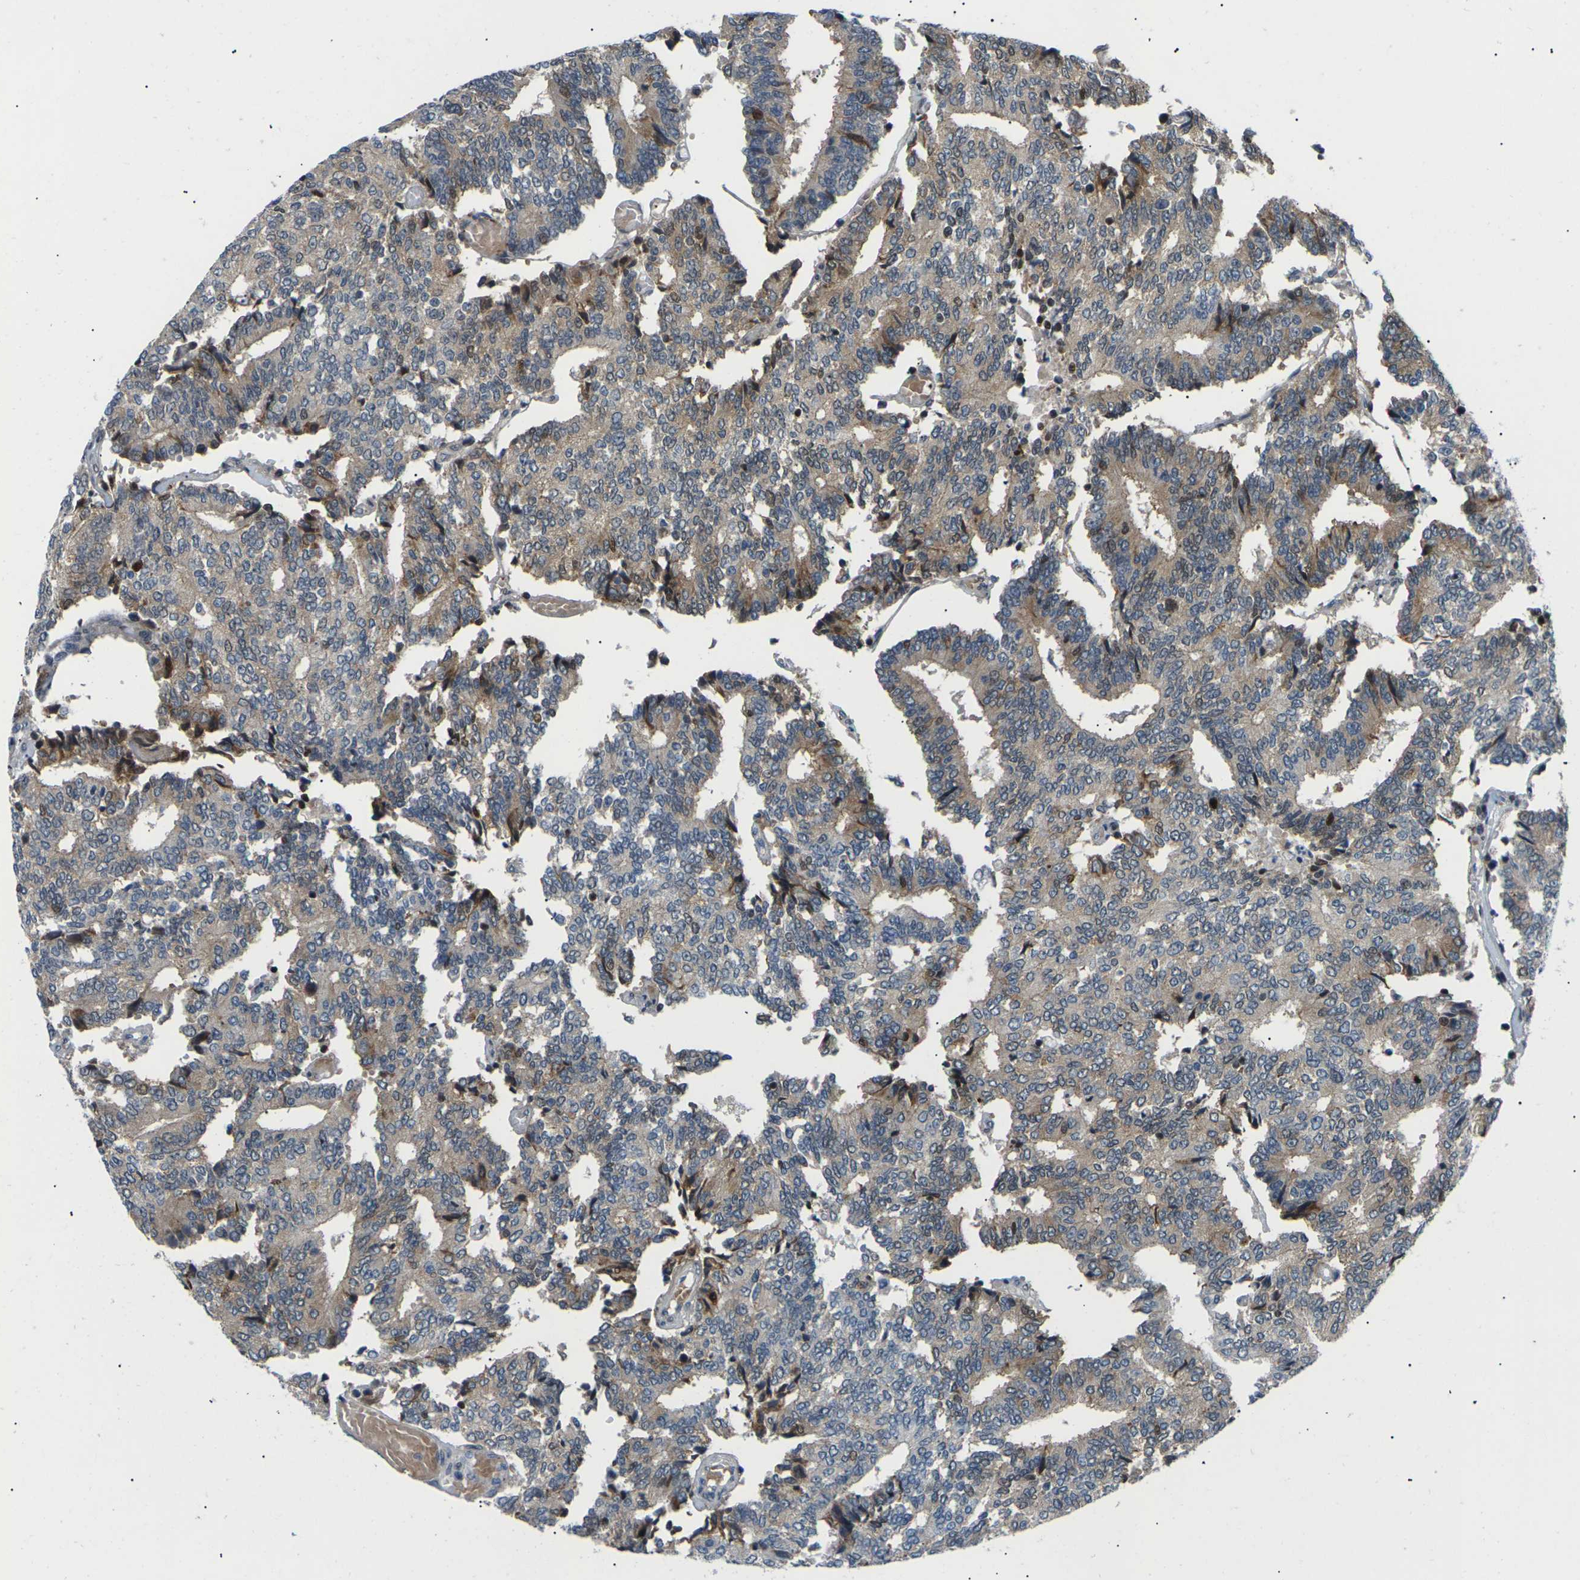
{"staining": {"intensity": "weak", "quantity": "25%-75%", "location": "cytoplasmic/membranous"}, "tissue": "prostate cancer", "cell_type": "Tumor cells", "image_type": "cancer", "snomed": [{"axis": "morphology", "description": "Adenocarcinoma, High grade"}, {"axis": "topography", "description": "Prostate"}], "caption": "DAB immunohistochemical staining of human prostate cancer (high-grade adenocarcinoma) exhibits weak cytoplasmic/membranous protein staining in about 25%-75% of tumor cells.", "gene": "RPS6KA3", "patient": {"sex": "male", "age": 55}}